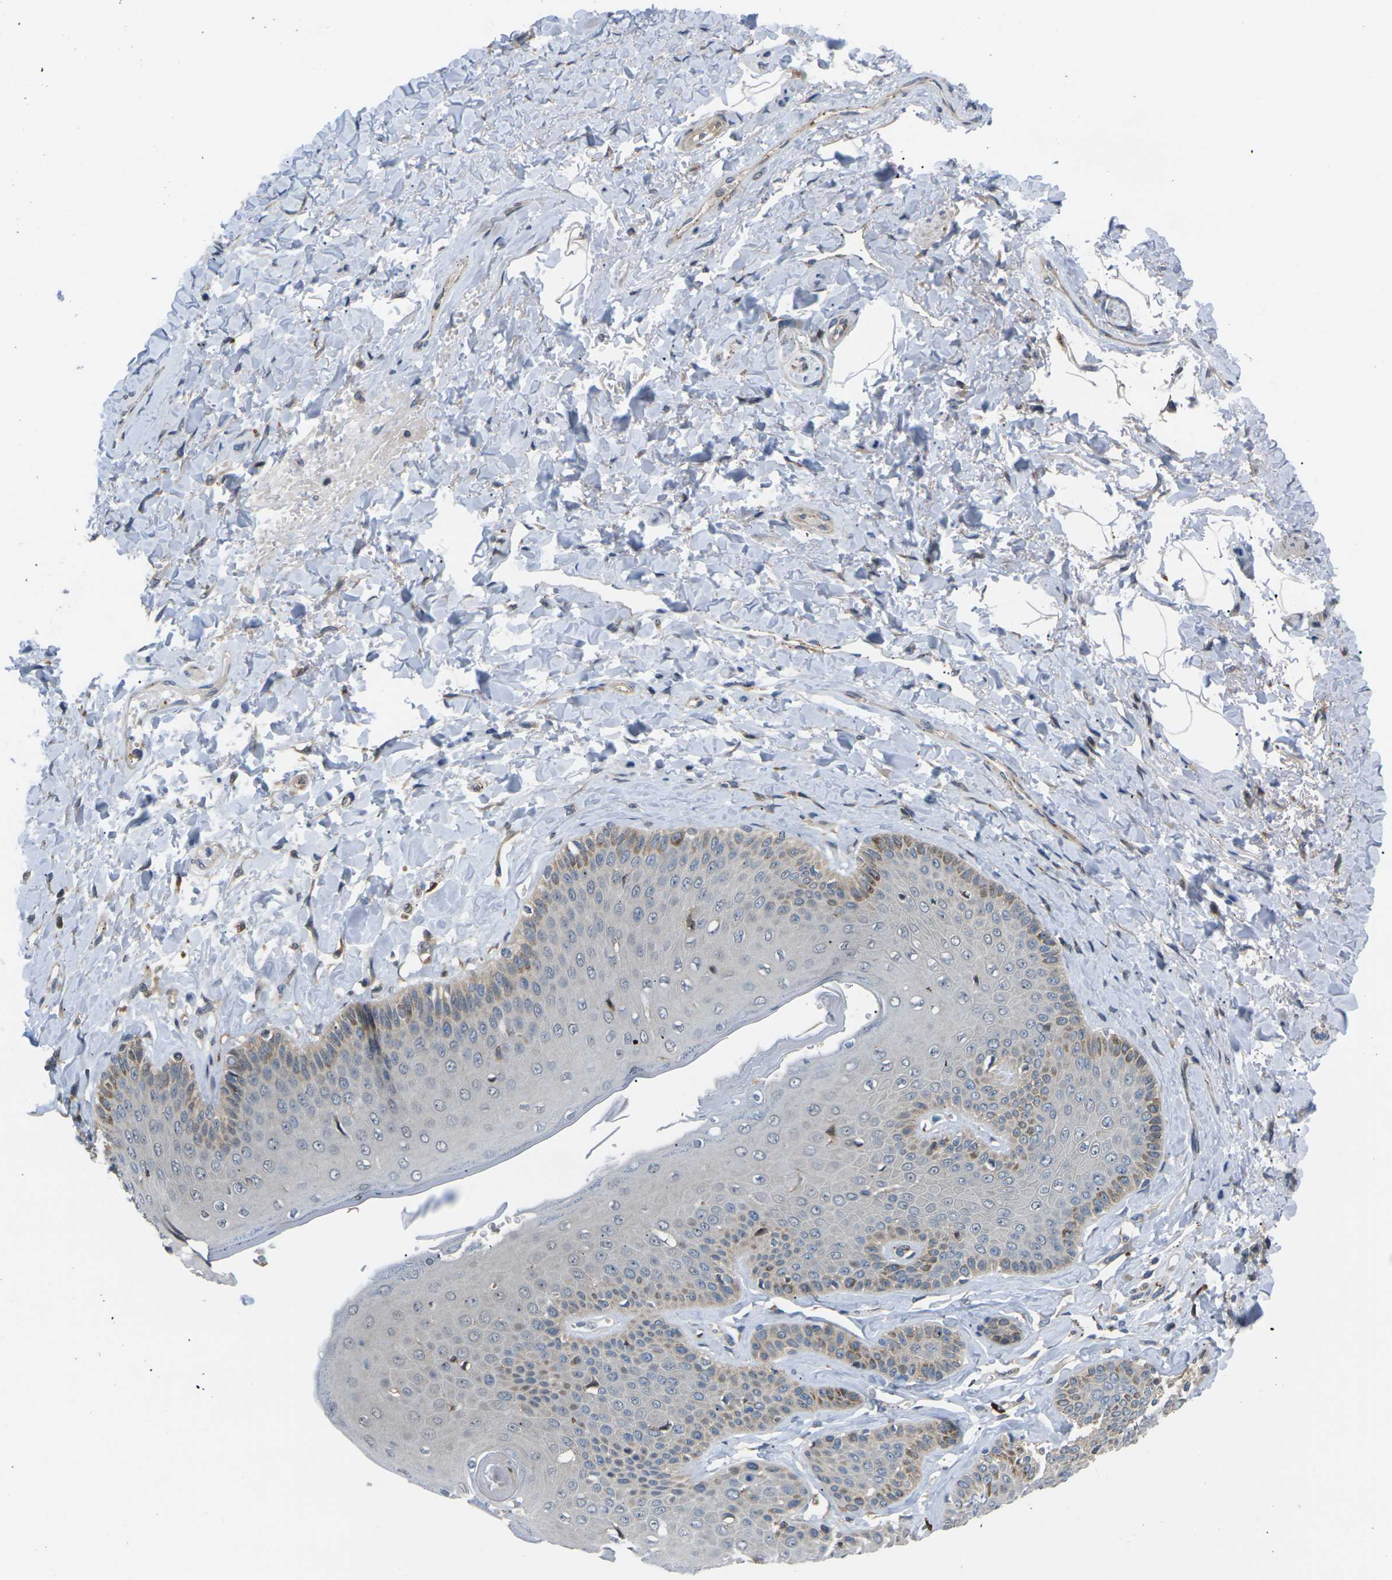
{"staining": {"intensity": "moderate", "quantity": "<25%", "location": "cytoplasmic/membranous"}, "tissue": "skin", "cell_type": "Epidermal cells", "image_type": "normal", "snomed": [{"axis": "morphology", "description": "Normal tissue, NOS"}, {"axis": "topography", "description": "Anal"}], "caption": "Protein expression analysis of benign human skin reveals moderate cytoplasmic/membranous expression in approximately <25% of epidermal cells. (DAB = brown stain, brightfield microscopy at high magnification).", "gene": "RPS6KA3", "patient": {"sex": "male", "age": 69}}